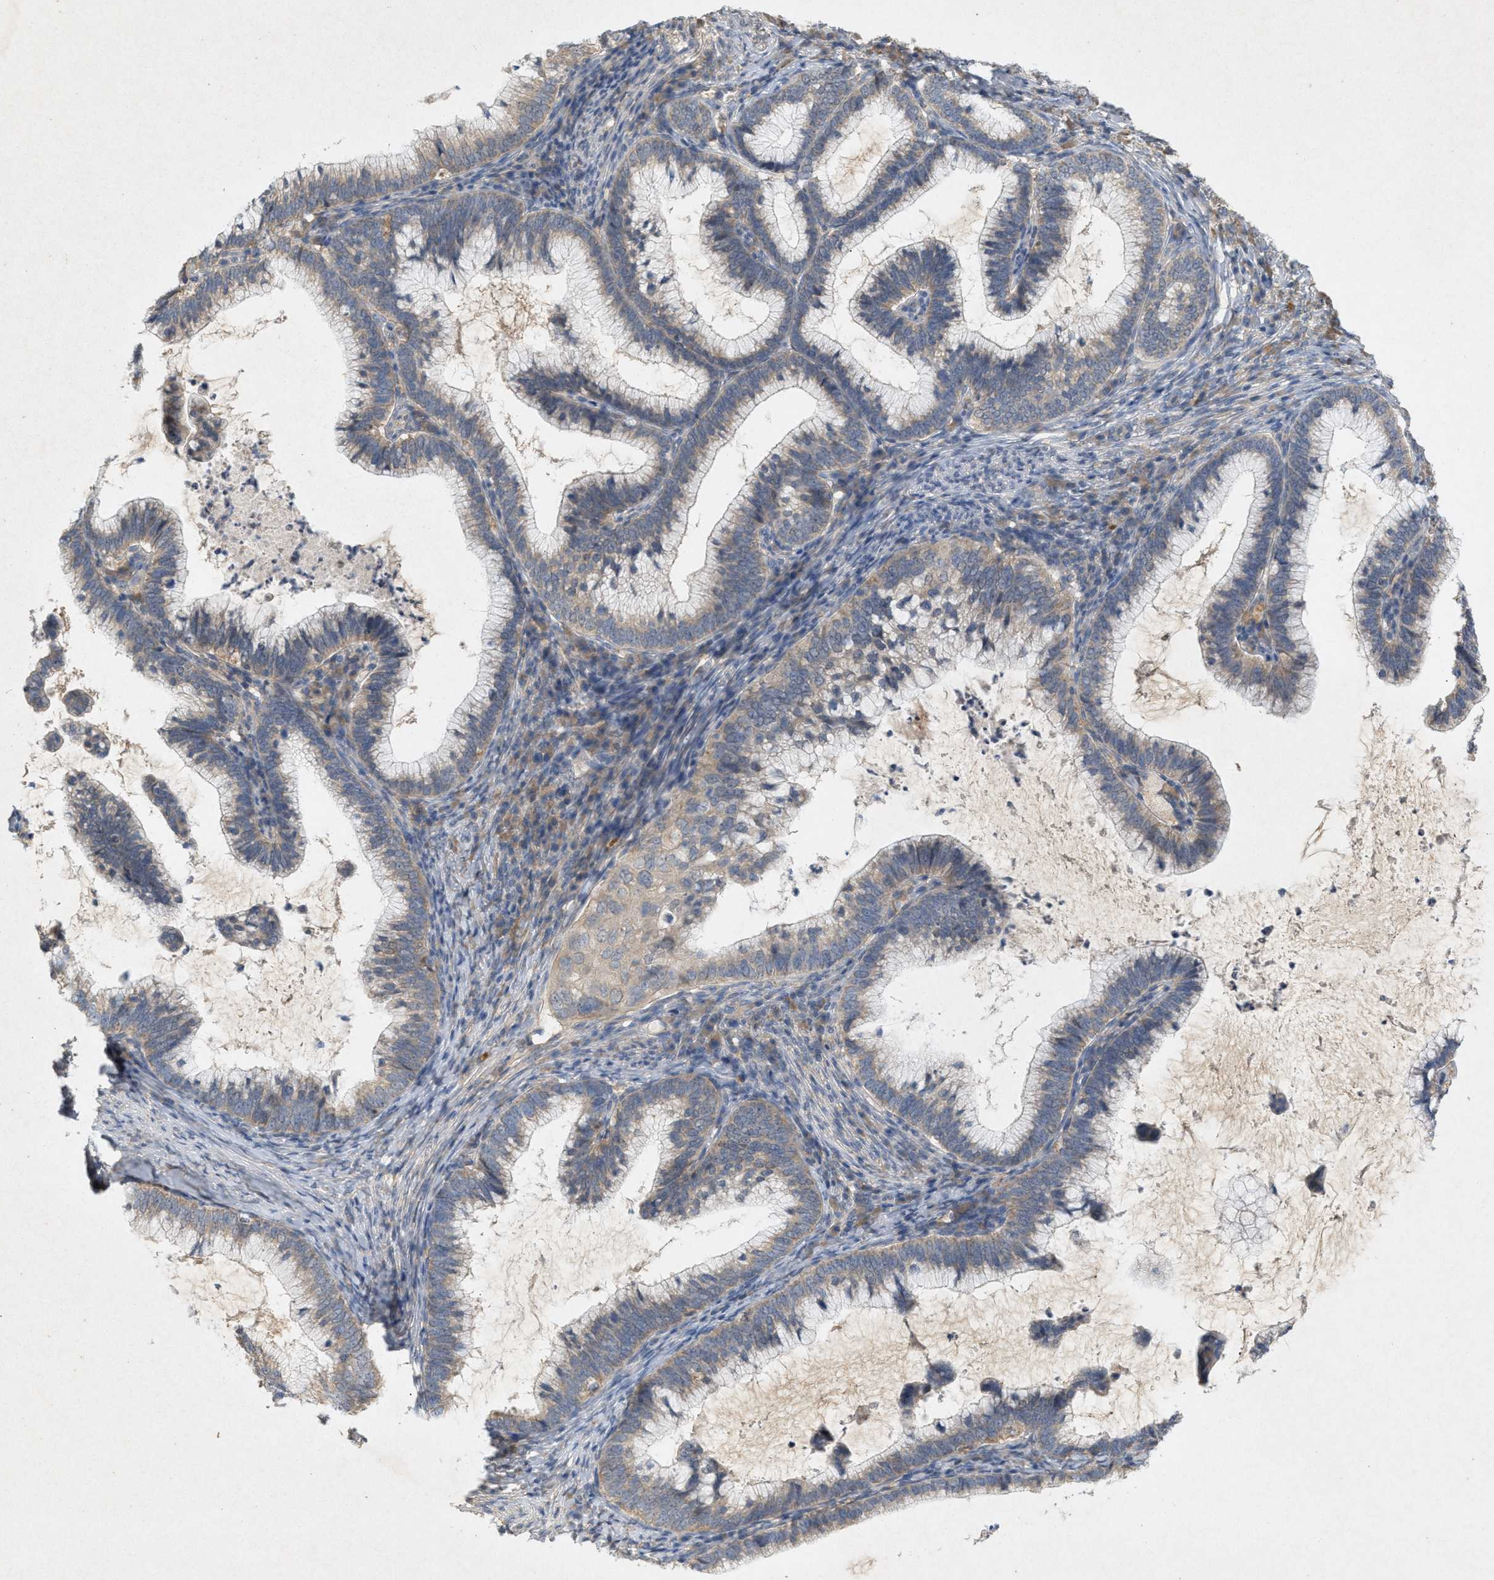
{"staining": {"intensity": "weak", "quantity": ">75%", "location": "cytoplasmic/membranous"}, "tissue": "cervical cancer", "cell_type": "Tumor cells", "image_type": "cancer", "snomed": [{"axis": "morphology", "description": "Adenocarcinoma, NOS"}, {"axis": "topography", "description": "Cervix"}], "caption": "Cervical cancer (adenocarcinoma) stained with IHC reveals weak cytoplasmic/membranous expression in about >75% of tumor cells.", "gene": "DCAF7", "patient": {"sex": "female", "age": 36}}